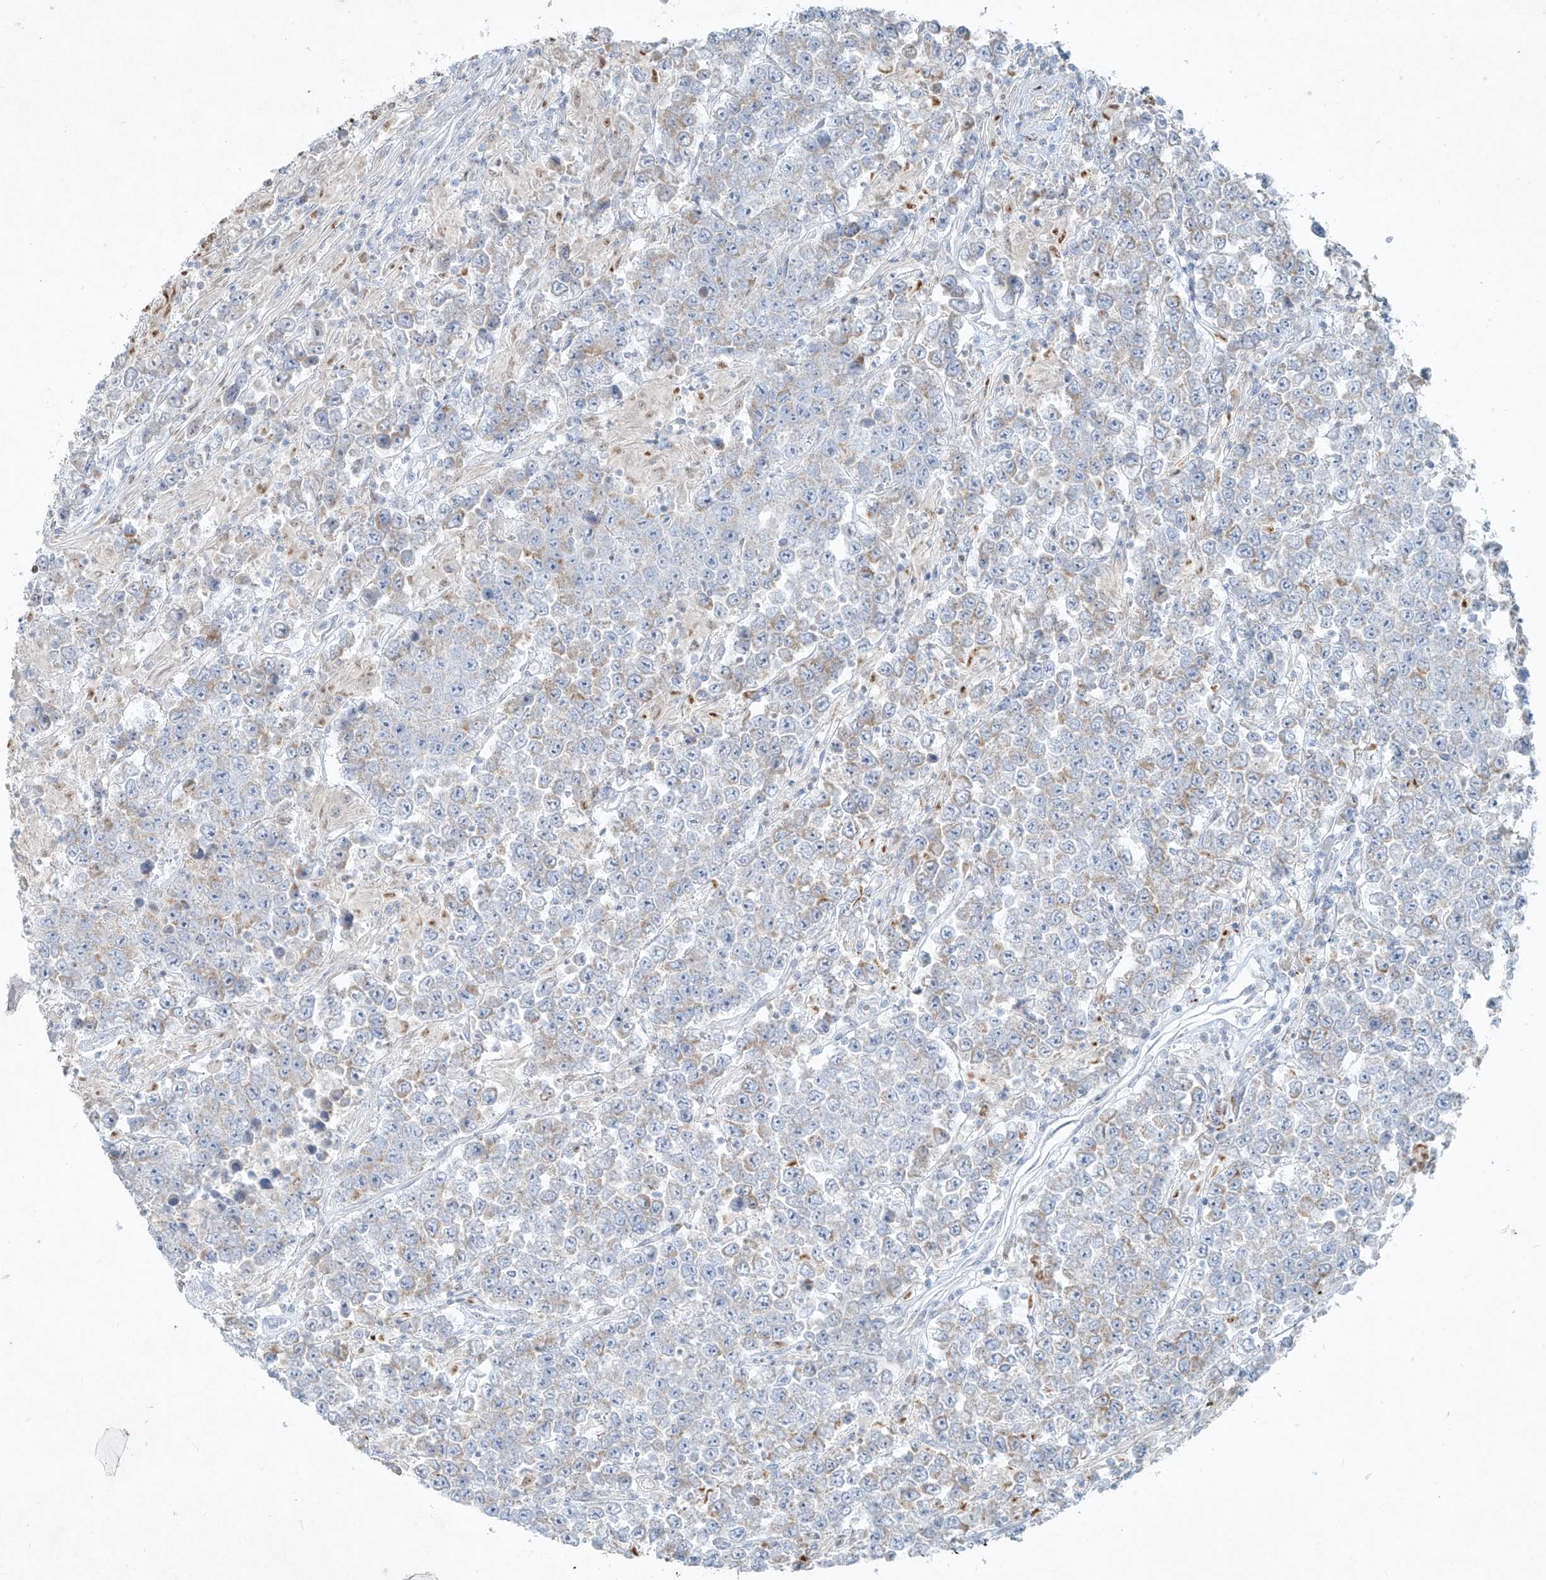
{"staining": {"intensity": "weak", "quantity": "<25%", "location": "cytoplasmic/membranous"}, "tissue": "testis cancer", "cell_type": "Tumor cells", "image_type": "cancer", "snomed": [{"axis": "morphology", "description": "Normal tissue, NOS"}, {"axis": "morphology", "description": "Urothelial carcinoma, High grade"}, {"axis": "morphology", "description": "Seminoma, NOS"}, {"axis": "morphology", "description": "Carcinoma, Embryonal, NOS"}, {"axis": "topography", "description": "Urinary bladder"}, {"axis": "topography", "description": "Testis"}], "caption": "Tumor cells show no significant expression in testis cancer.", "gene": "TUBE1", "patient": {"sex": "male", "age": 41}}